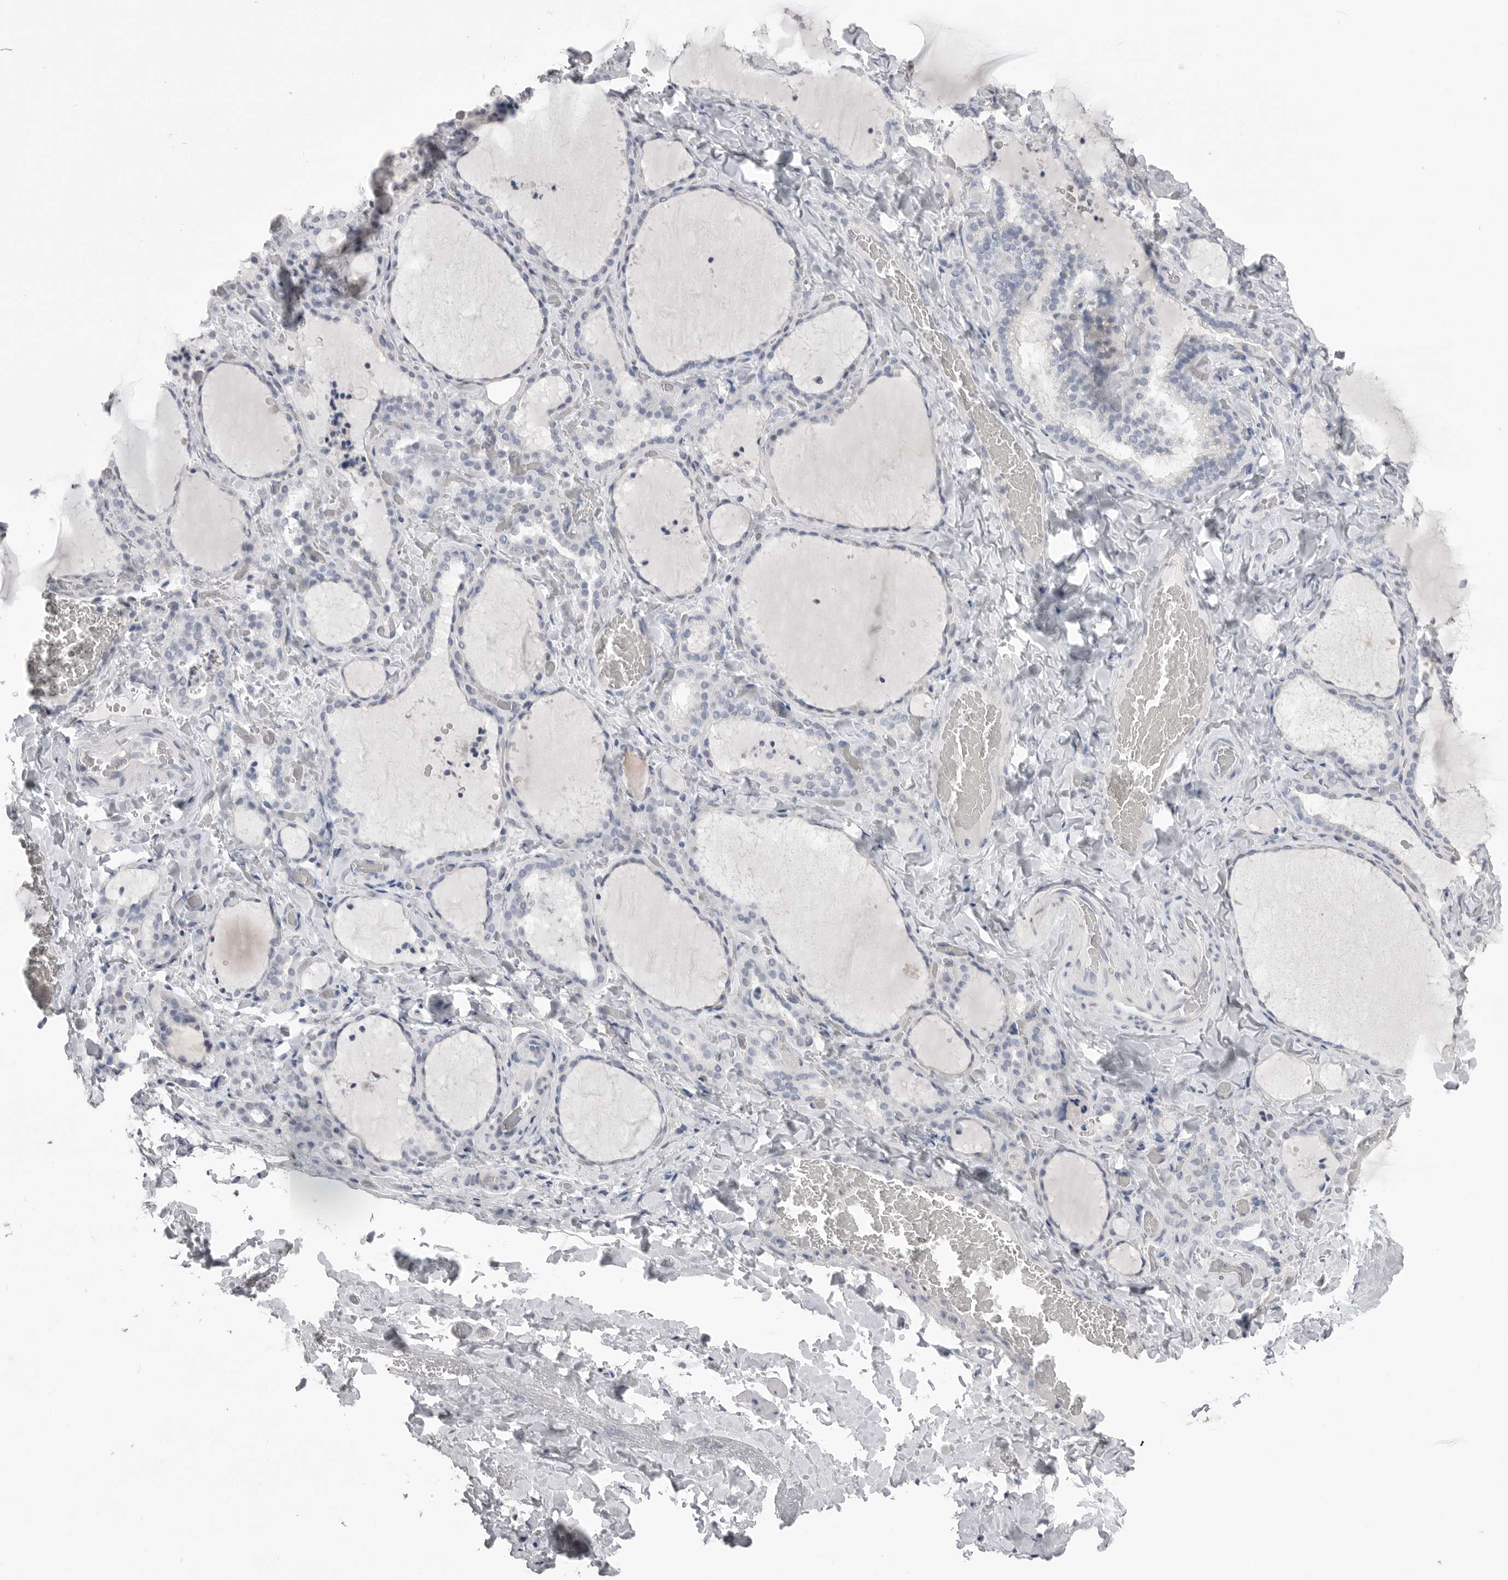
{"staining": {"intensity": "negative", "quantity": "none", "location": "none"}, "tissue": "thyroid gland", "cell_type": "Glandular cells", "image_type": "normal", "snomed": [{"axis": "morphology", "description": "Normal tissue, NOS"}, {"axis": "topography", "description": "Thyroid gland"}], "caption": "This histopathology image is of benign thyroid gland stained with IHC to label a protein in brown with the nuclei are counter-stained blue. There is no expression in glandular cells.", "gene": "ICAM5", "patient": {"sex": "female", "age": 22}}